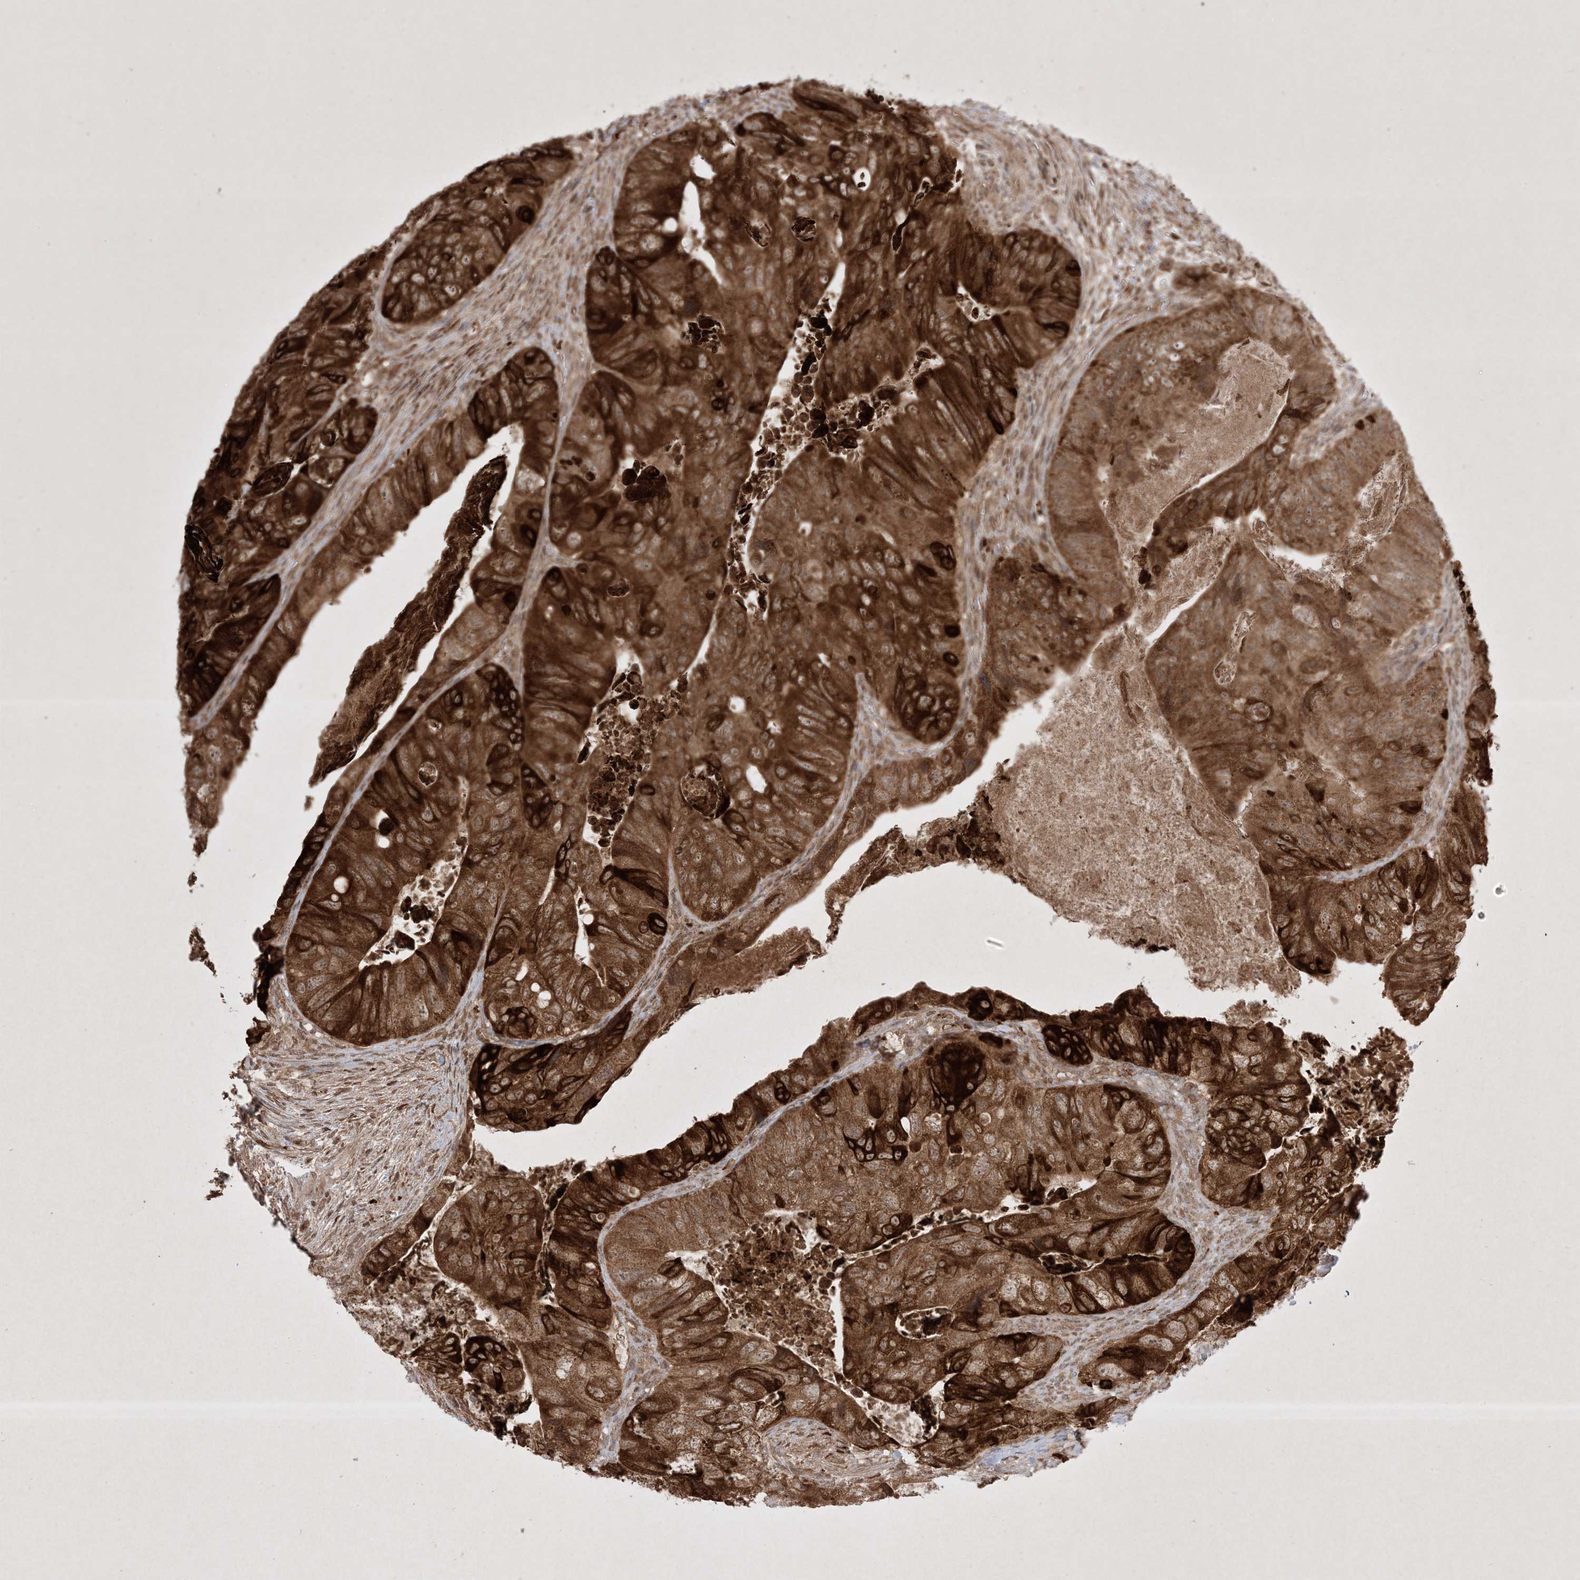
{"staining": {"intensity": "strong", "quantity": ">75%", "location": "cytoplasmic/membranous"}, "tissue": "colorectal cancer", "cell_type": "Tumor cells", "image_type": "cancer", "snomed": [{"axis": "morphology", "description": "Adenocarcinoma, NOS"}, {"axis": "topography", "description": "Rectum"}], "caption": "IHC (DAB (3,3'-diaminobenzidine)) staining of colorectal cancer exhibits strong cytoplasmic/membranous protein expression in approximately >75% of tumor cells. (DAB (3,3'-diaminobenzidine) = brown stain, brightfield microscopy at high magnification).", "gene": "PTK6", "patient": {"sex": "male", "age": 63}}